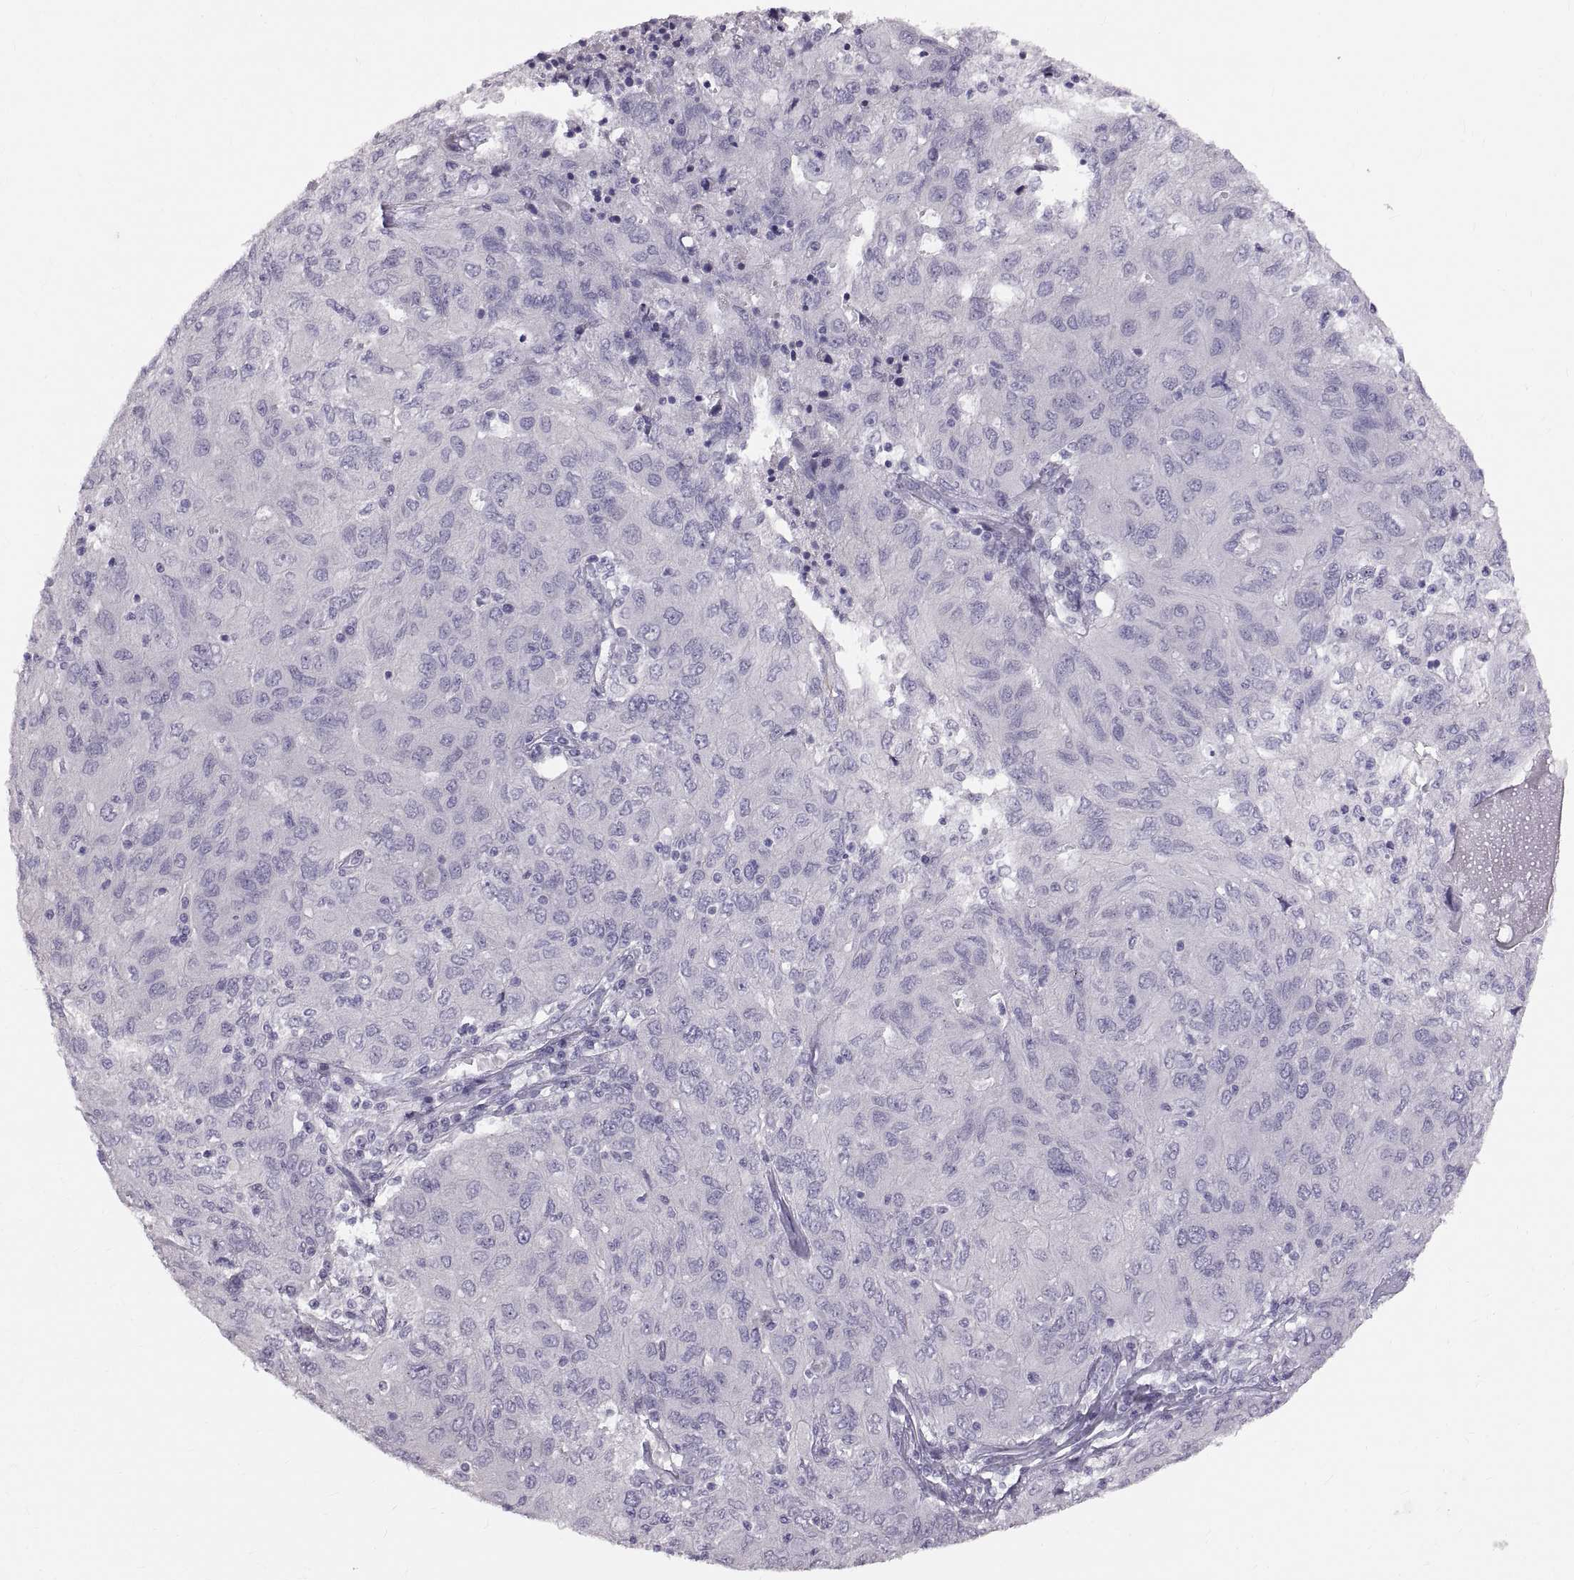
{"staining": {"intensity": "negative", "quantity": "none", "location": "none"}, "tissue": "ovarian cancer", "cell_type": "Tumor cells", "image_type": "cancer", "snomed": [{"axis": "morphology", "description": "Carcinoma, endometroid"}, {"axis": "topography", "description": "Ovary"}], "caption": "Tumor cells show no significant protein positivity in ovarian cancer (endometroid carcinoma).", "gene": "SPACDR", "patient": {"sex": "female", "age": 50}}